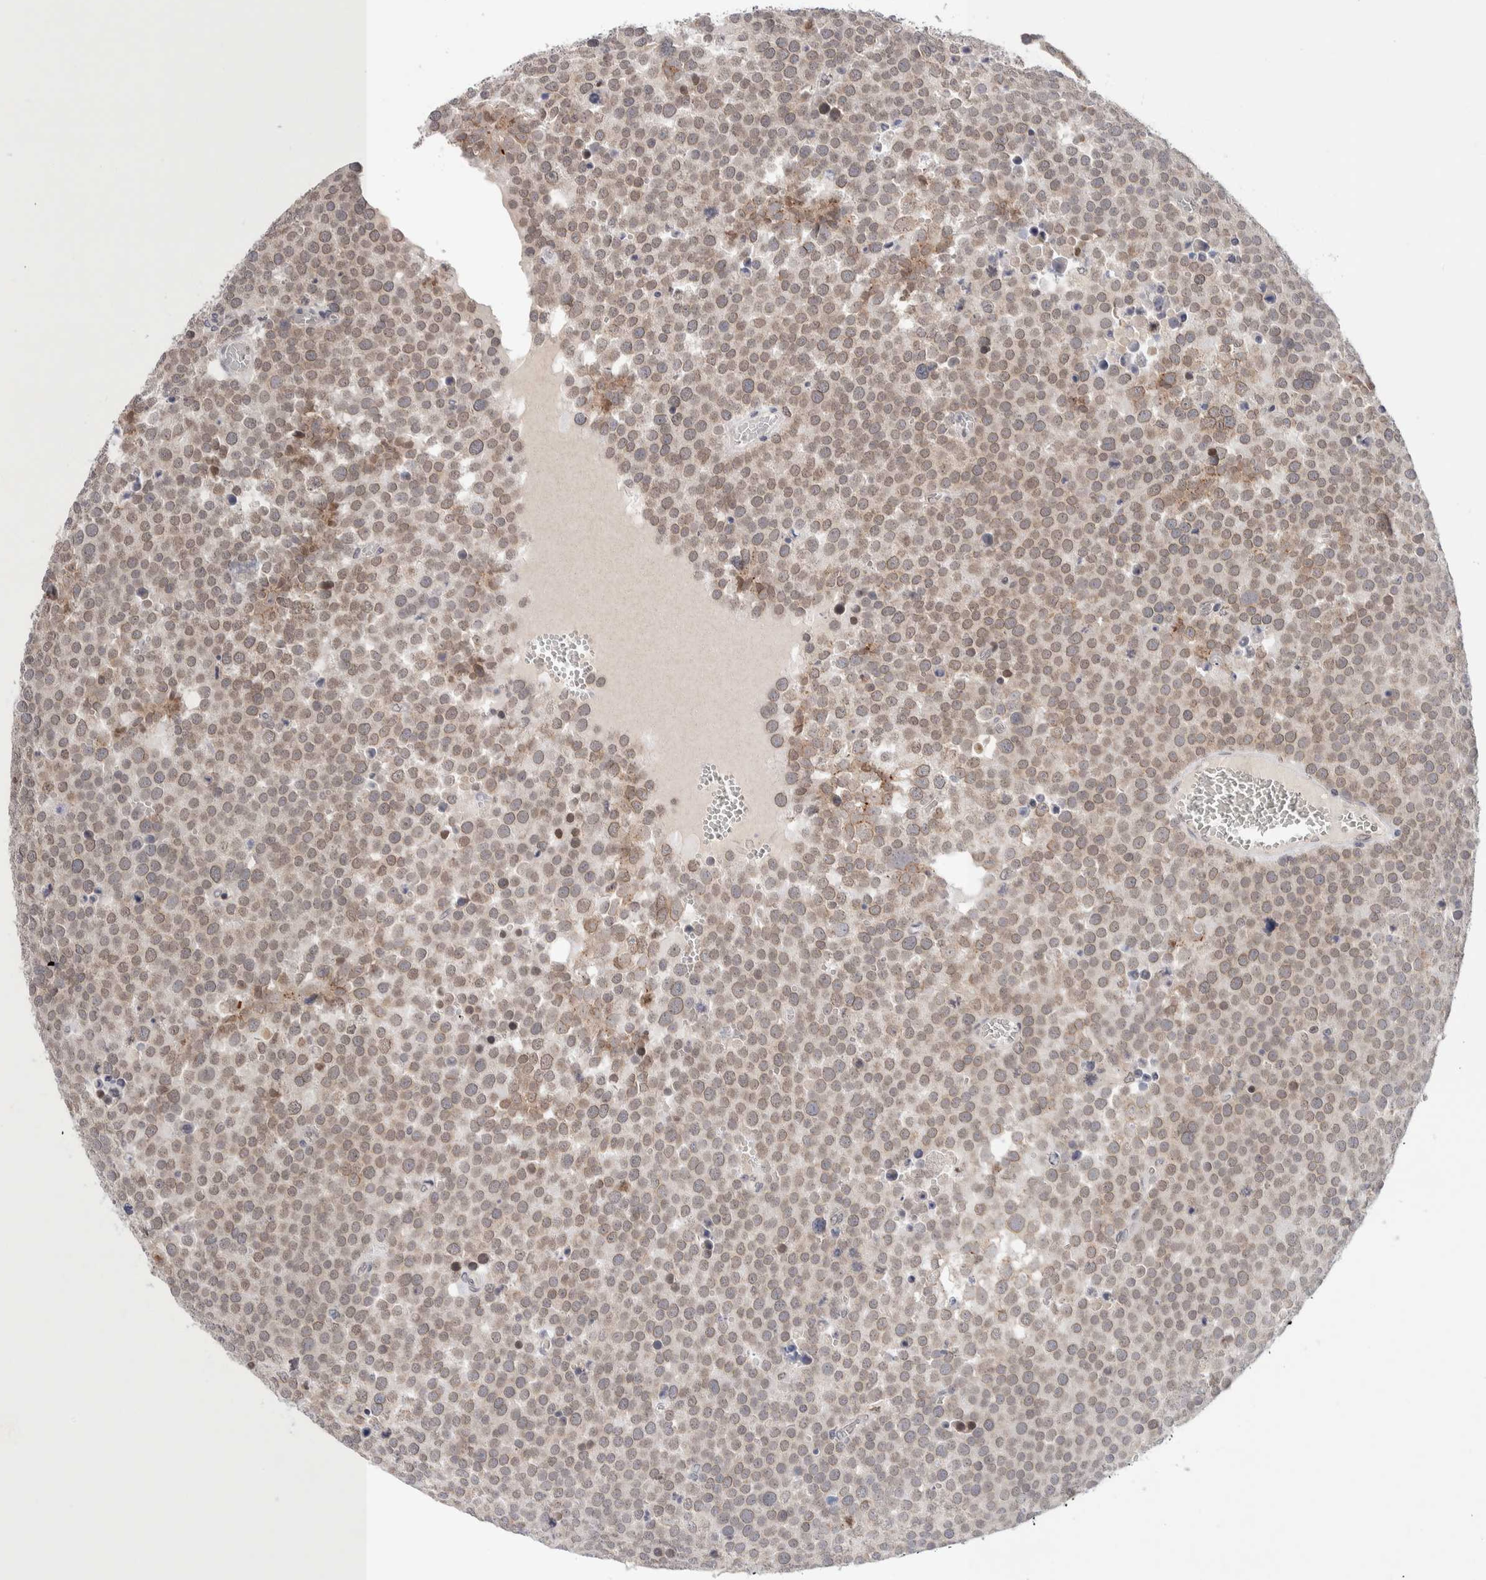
{"staining": {"intensity": "weak", "quantity": ">75%", "location": "cytoplasmic/membranous,nuclear"}, "tissue": "testis cancer", "cell_type": "Tumor cells", "image_type": "cancer", "snomed": [{"axis": "morphology", "description": "Seminoma, NOS"}, {"axis": "topography", "description": "Testis"}], "caption": "Immunohistochemistry (IHC) (DAB) staining of seminoma (testis) exhibits weak cytoplasmic/membranous and nuclear protein positivity in about >75% of tumor cells.", "gene": "CRAT", "patient": {"sex": "male", "age": 71}}